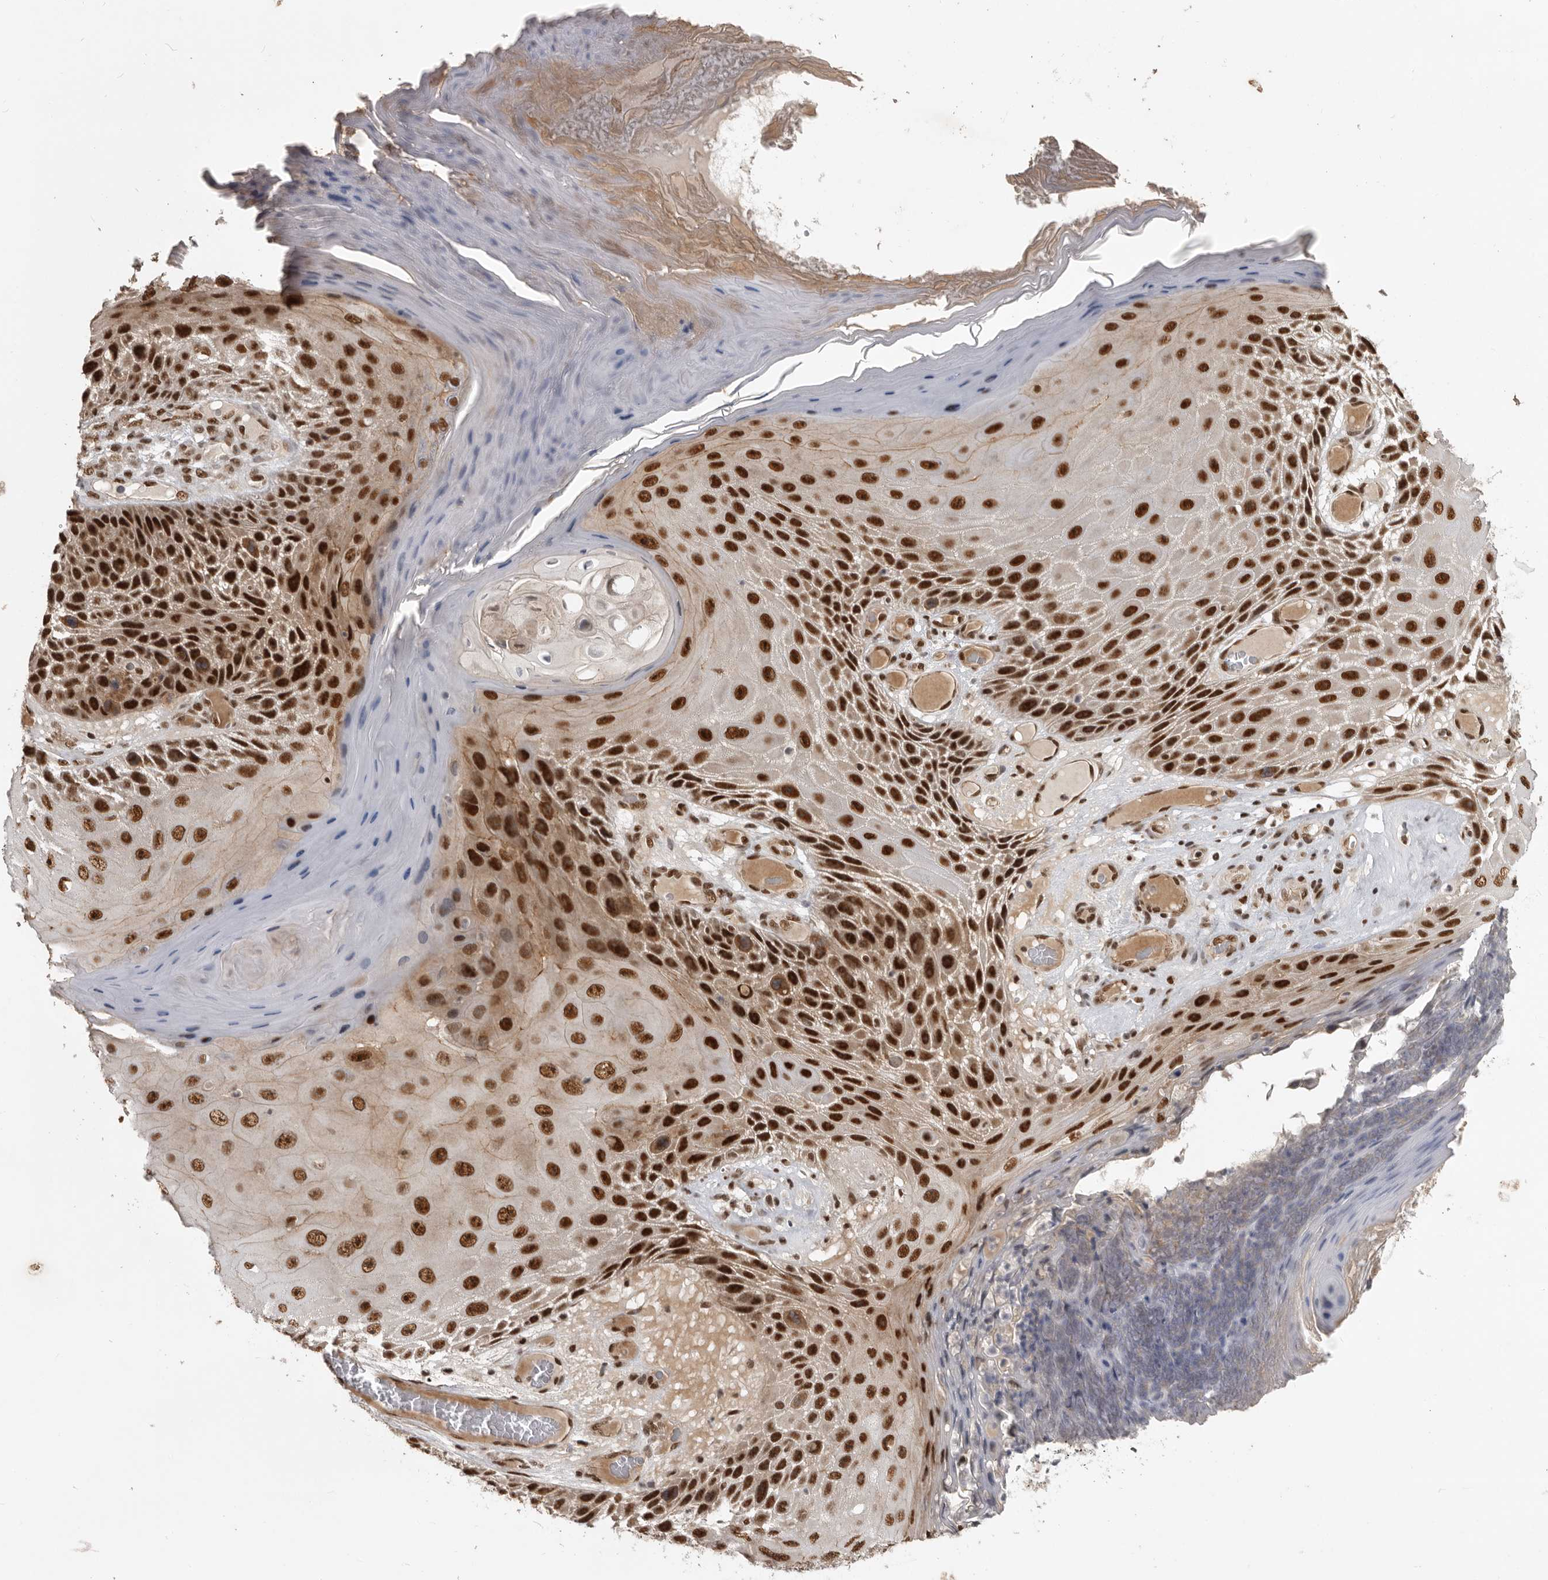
{"staining": {"intensity": "strong", "quantity": ">75%", "location": "cytoplasmic/membranous,nuclear"}, "tissue": "skin cancer", "cell_type": "Tumor cells", "image_type": "cancer", "snomed": [{"axis": "morphology", "description": "Squamous cell carcinoma, NOS"}, {"axis": "topography", "description": "Skin"}], "caption": "The image reveals a brown stain indicating the presence of a protein in the cytoplasmic/membranous and nuclear of tumor cells in skin cancer (squamous cell carcinoma). Immunohistochemistry (ihc) stains the protein in brown and the nuclei are stained blue.", "gene": "CBLL1", "patient": {"sex": "female", "age": 88}}